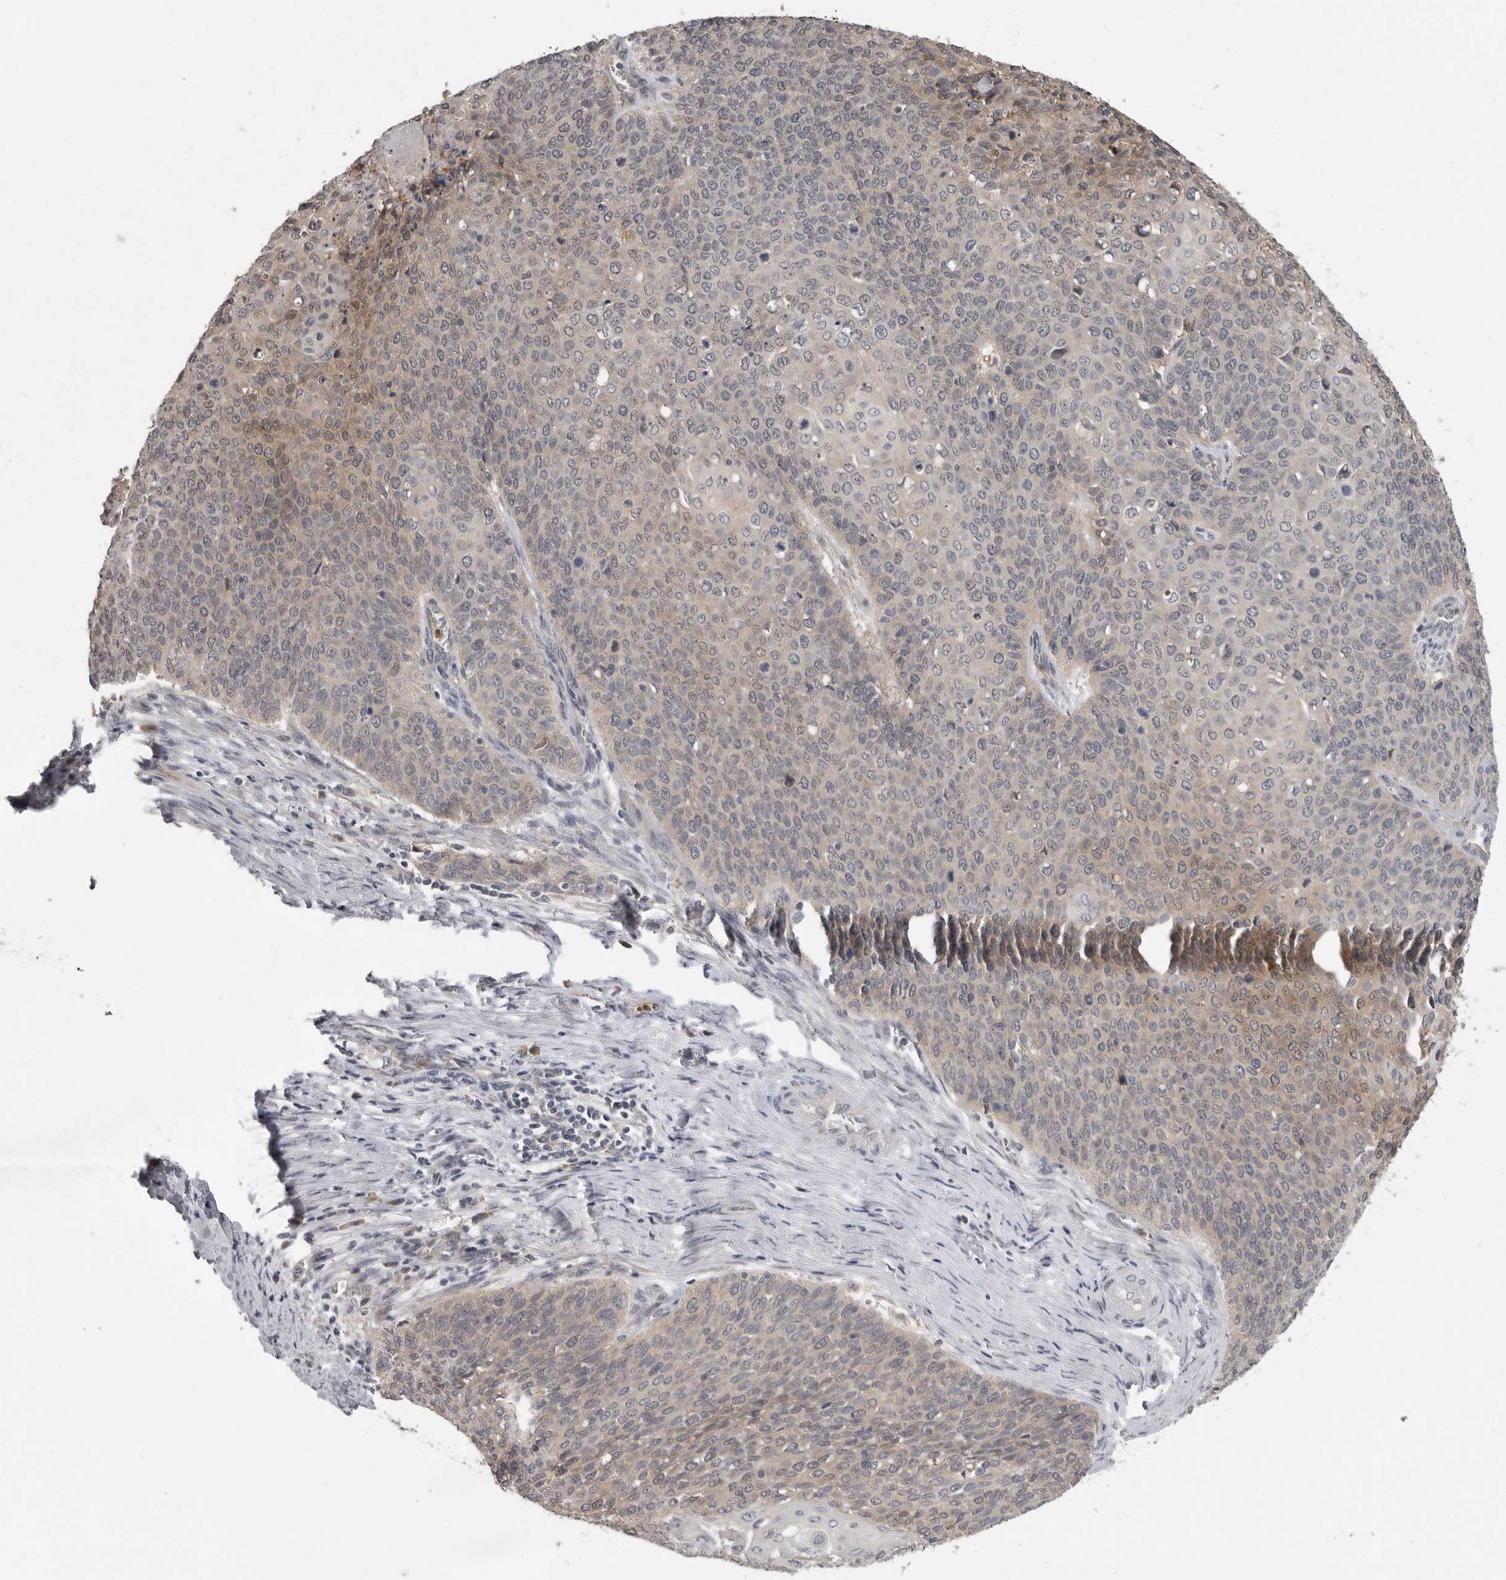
{"staining": {"intensity": "weak", "quantity": "25%-75%", "location": "cytoplasmic/membranous"}, "tissue": "cervical cancer", "cell_type": "Tumor cells", "image_type": "cancer", "snomed": [{"axis": "morphology", "description": "Squamous cell carcinoma, NOS"}, {"axis": "topography", "description": "Cervix"}], "caption": "Immunohistochemical staining of human cervical cancer (squamous cell carcinoma) reveals weak cytoplasmic/membranous protein expression in approximately 25%-75% of tumor cells. (DAB (3,3'-diaminobenzidine) IHC, brown staining for protein, blue staining for nuclei).", "gene": "RALGPS2", "patient": {"sex": "female", "age": 39}}